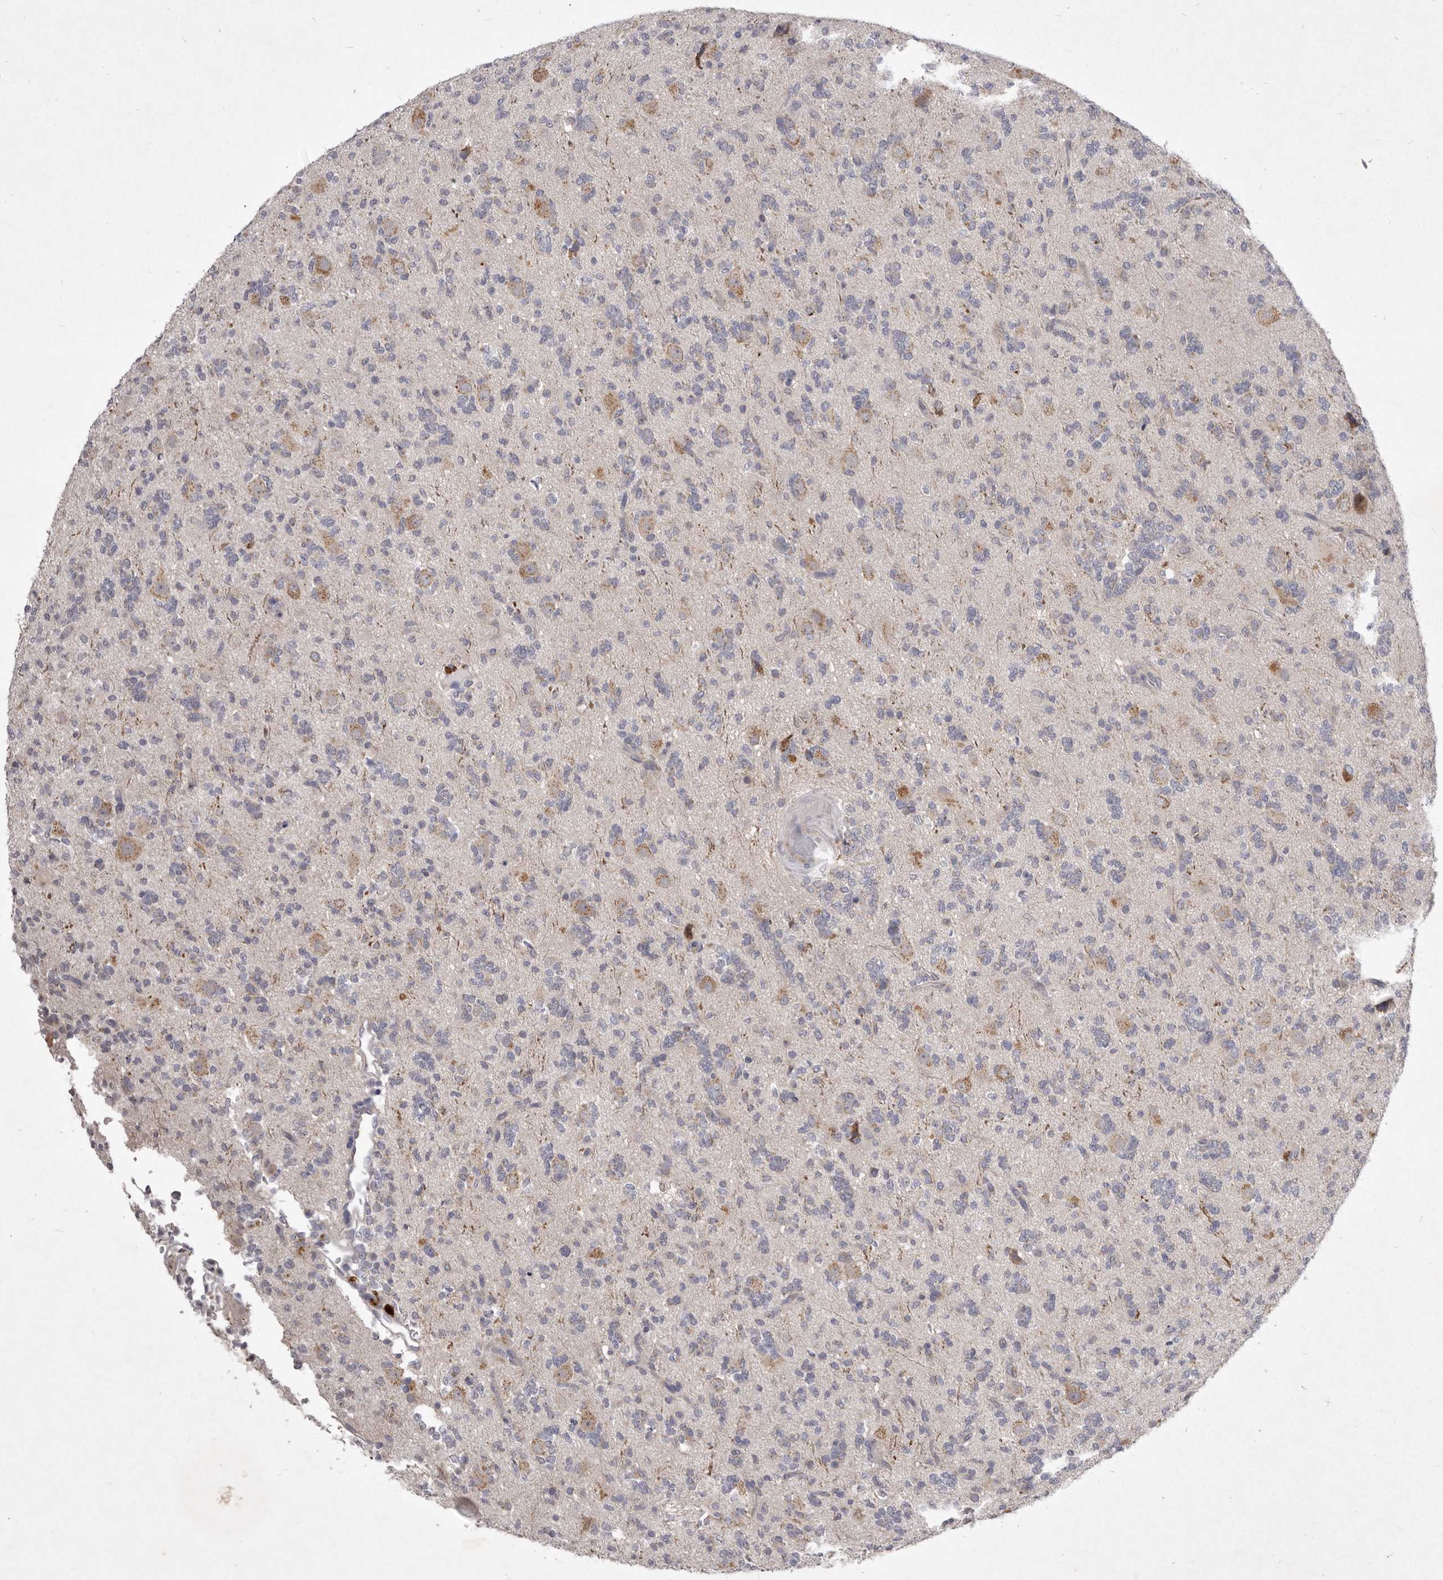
{"staining": {"intensity": "negative", "quantity": "none", "location": "none"}, "tissue": "glioma", "cell_type": "Tumor cells", "image_type": "cancer", "snomed": [{"axis": "morphology", "description": "Glioma, malignant, High grade"}, {"axis": "topography", "description": "Brain"}], "caption": "High power microscopy image of an IHC micrograph of malignant high-grade glioma, revealing no significant positivity in tumor cells. Nuclei are stained in blue.", "gene": "P2RX6", "patient": {"sex": "female", "age": 62}}